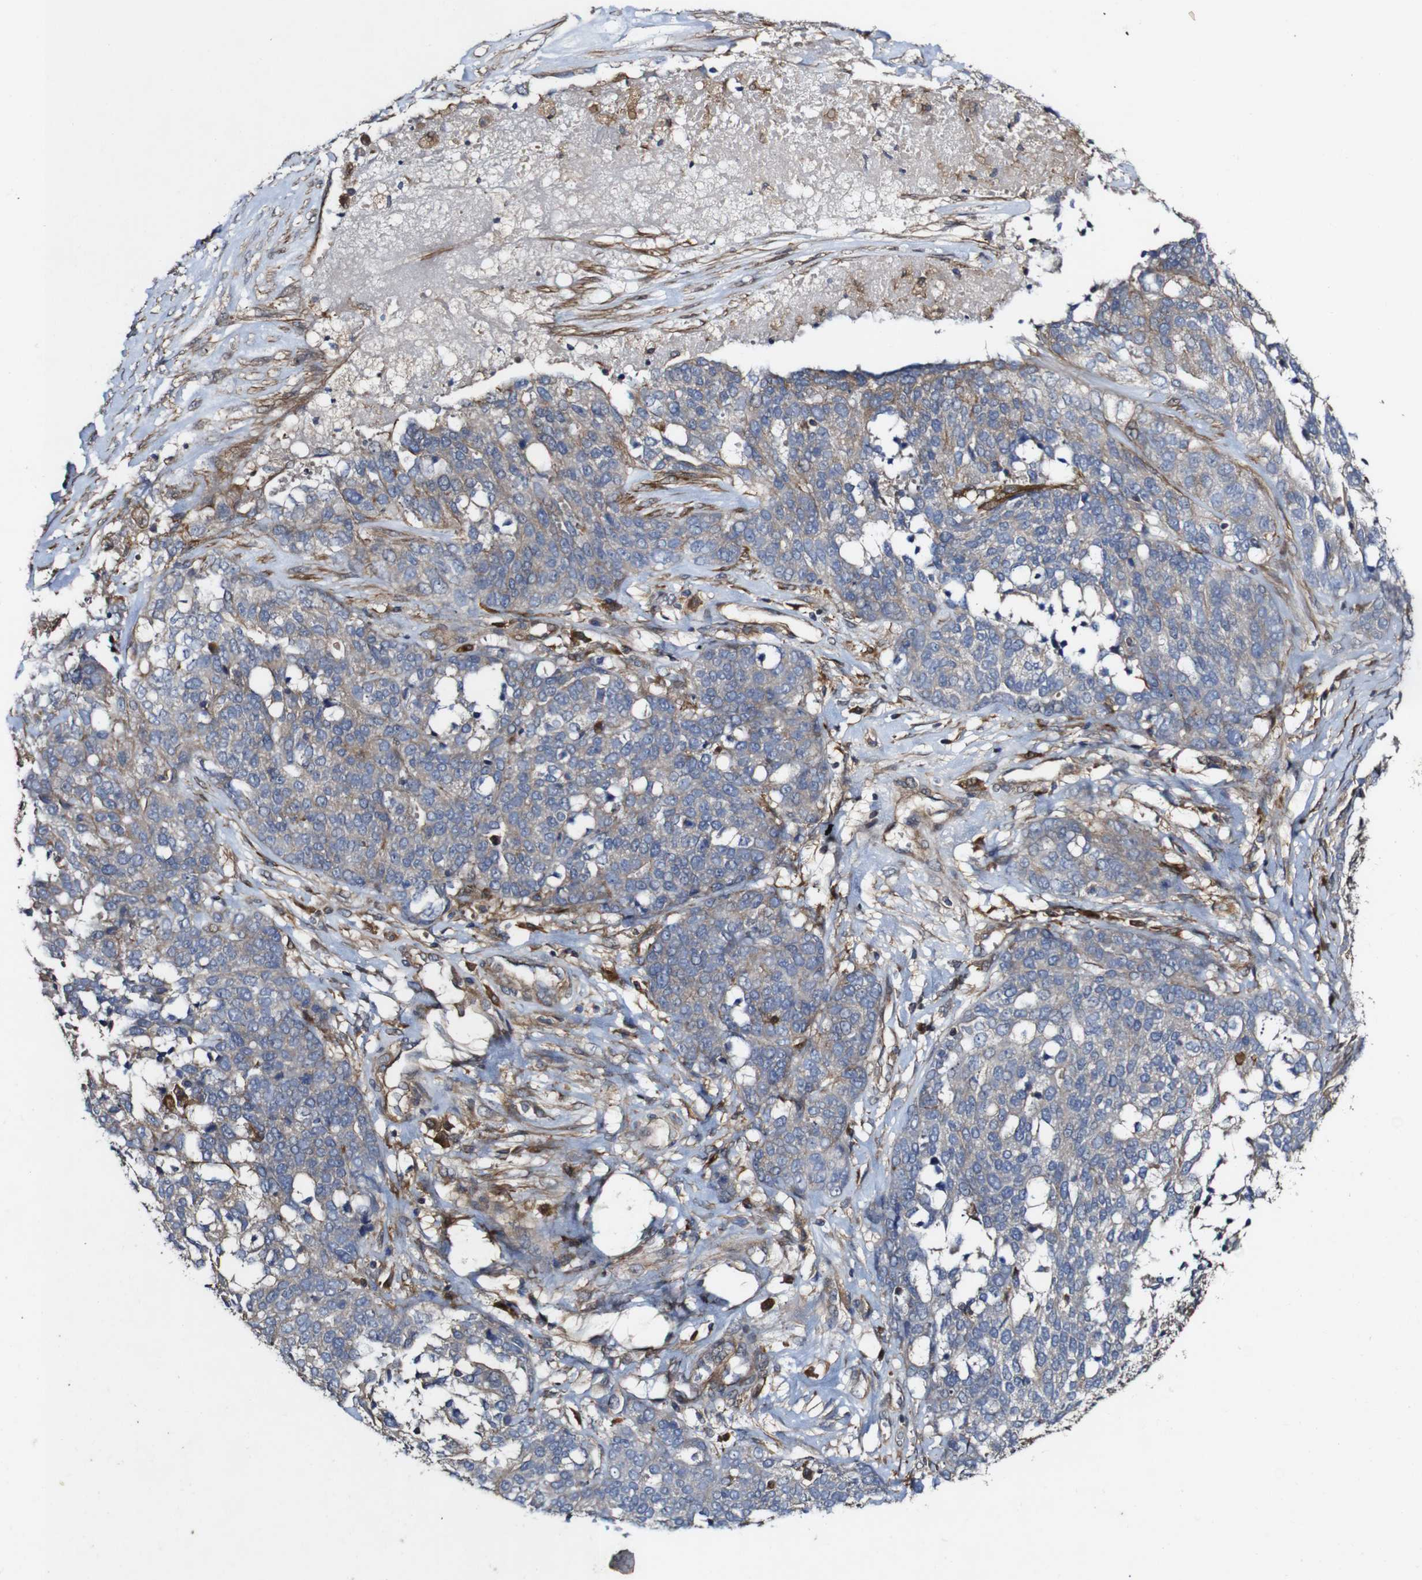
{"staining": {"intensity": "weak", "quantity": "25%-75%", "location": "cytoplasmic/membranous"}, "tissue": "ovarian cancer", "cell_type": "Tumor cells", "image_type": "cancer", "snomed": [{"axis": "morphology", "description": "Cystadenocarcinoma, serous, NOS"}, {"axis": "topography", "description": "Ovary"}], "caption": "This histopathology image reveals immunohistochemistry (IHC) staining of human serous cystadenocarcinoma (ovarian), with low weak cytoplasmic/membranous staining in about 25%-75% of tumor cells.", "gene": "GSDME", "patient": {"sex": "female", "age": 44}}